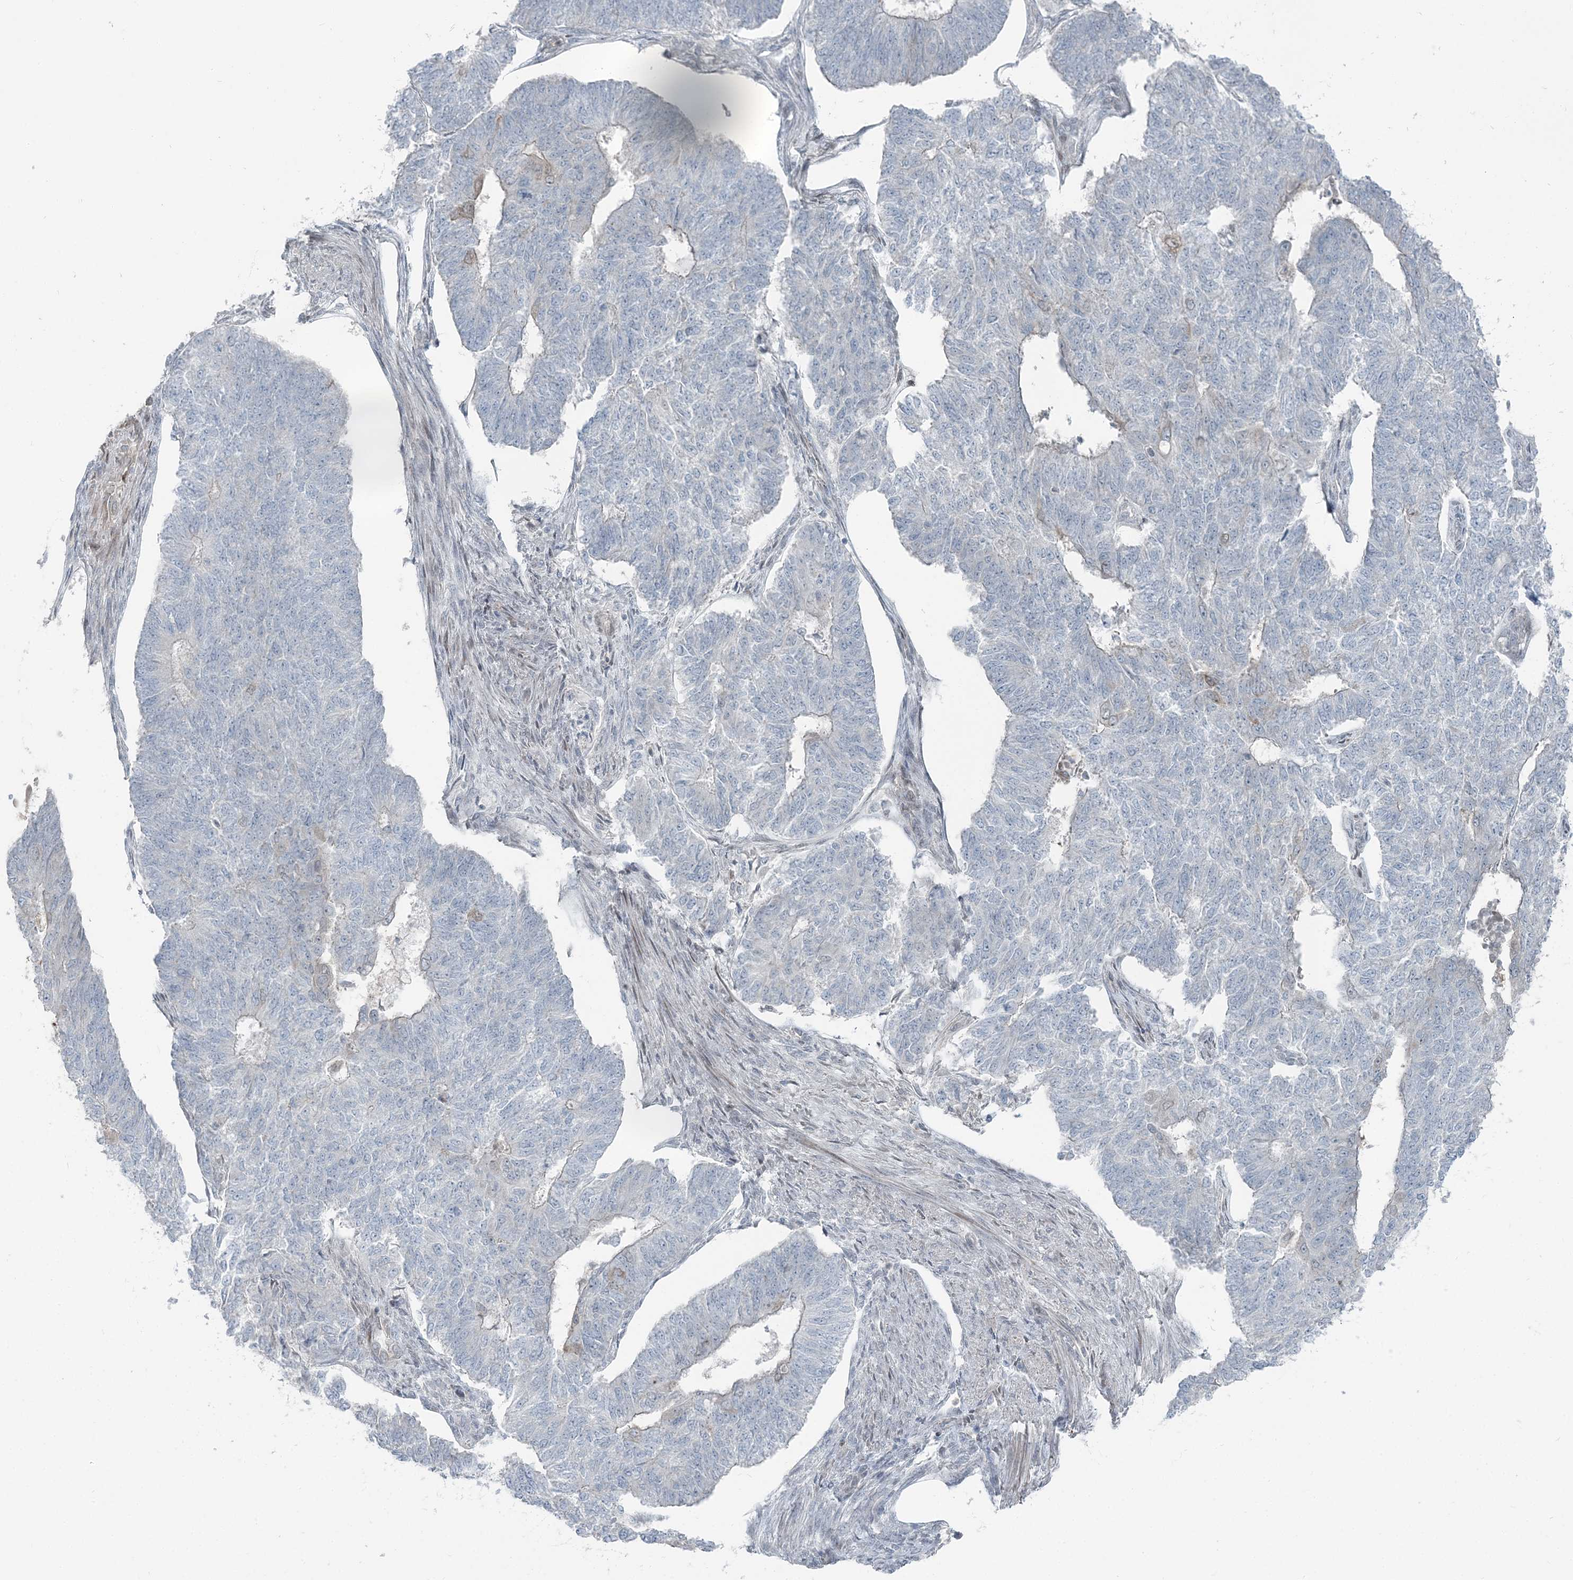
{"staining": {"intensity": "negative", "quantity": "none", "location": "none"}, "tissue": "endometrial cancer", "cell_type": "Tumor cells", "image_type": "cancer", "snomed": [{"axis": "morphology", "description": "Adenocarcinoma, NOS"}, {"axis": "topography", "description": "Endometrium"}], "caption": "Tumor cells show no significant protein expression in endometrial cancer.", "gene": "FBXL17", "patient": {"sex": "female", "age": 32}}